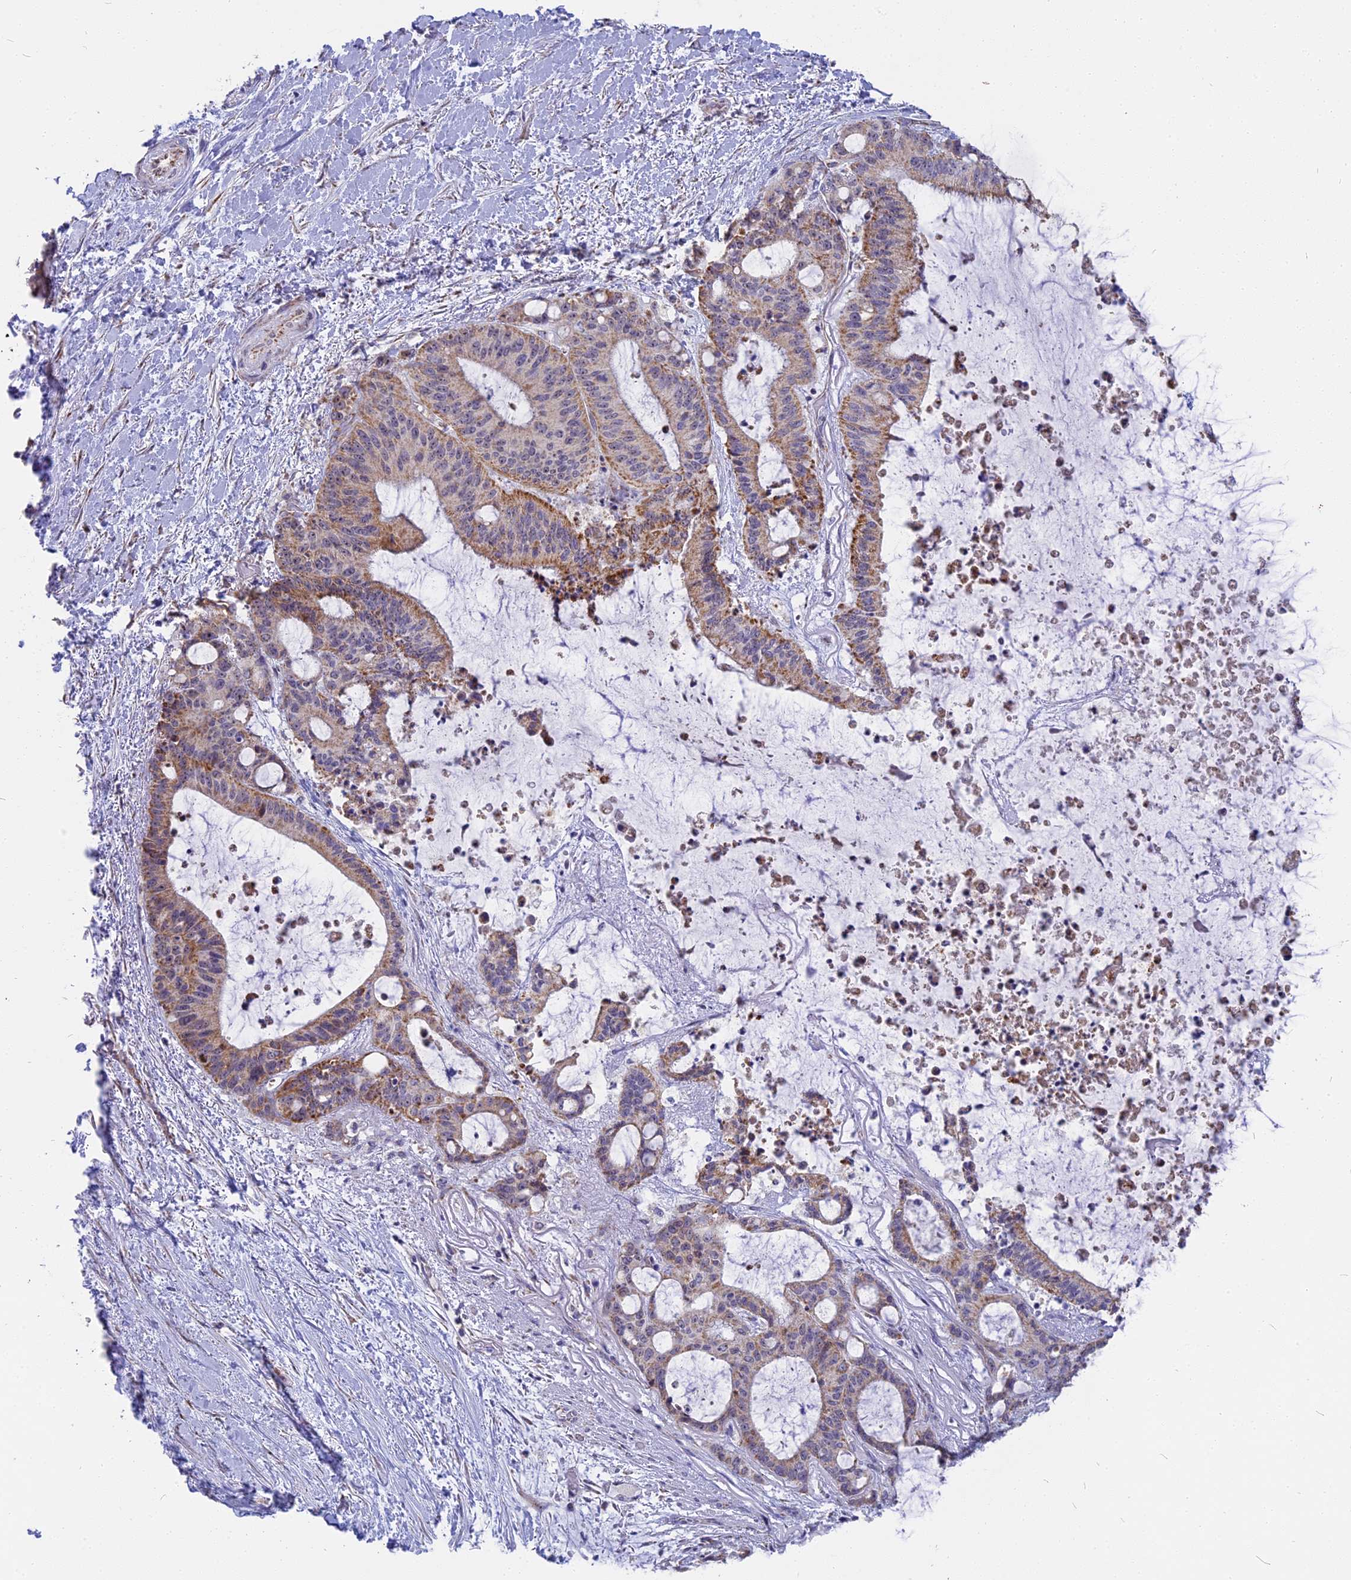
{"staining": {"intensity": "moderate", "quantity": "25%-75%", "location": "cytoplasmic/membranous"}, "tissue": "liver cancer", "cell_type": "Tumor cells", "image_type": "cancer", "snomed": [{"axis": "morphology", "description": "Normal tissue, NOS"}, {"axis": "morphology", "description": "Cholangiocarcinoma"}, {"axis": "topography", "description": "Liver"}, {"axis": "topography", "description": "Peripheral nerve tissue"}], "caption": "Moderate cytoplasmic/membranous staining is seen in approximately 25%-75% of tumor cells in liver cancer.", "gene": "DTWD1", "patient": {"sex": "female", "age": 73}}